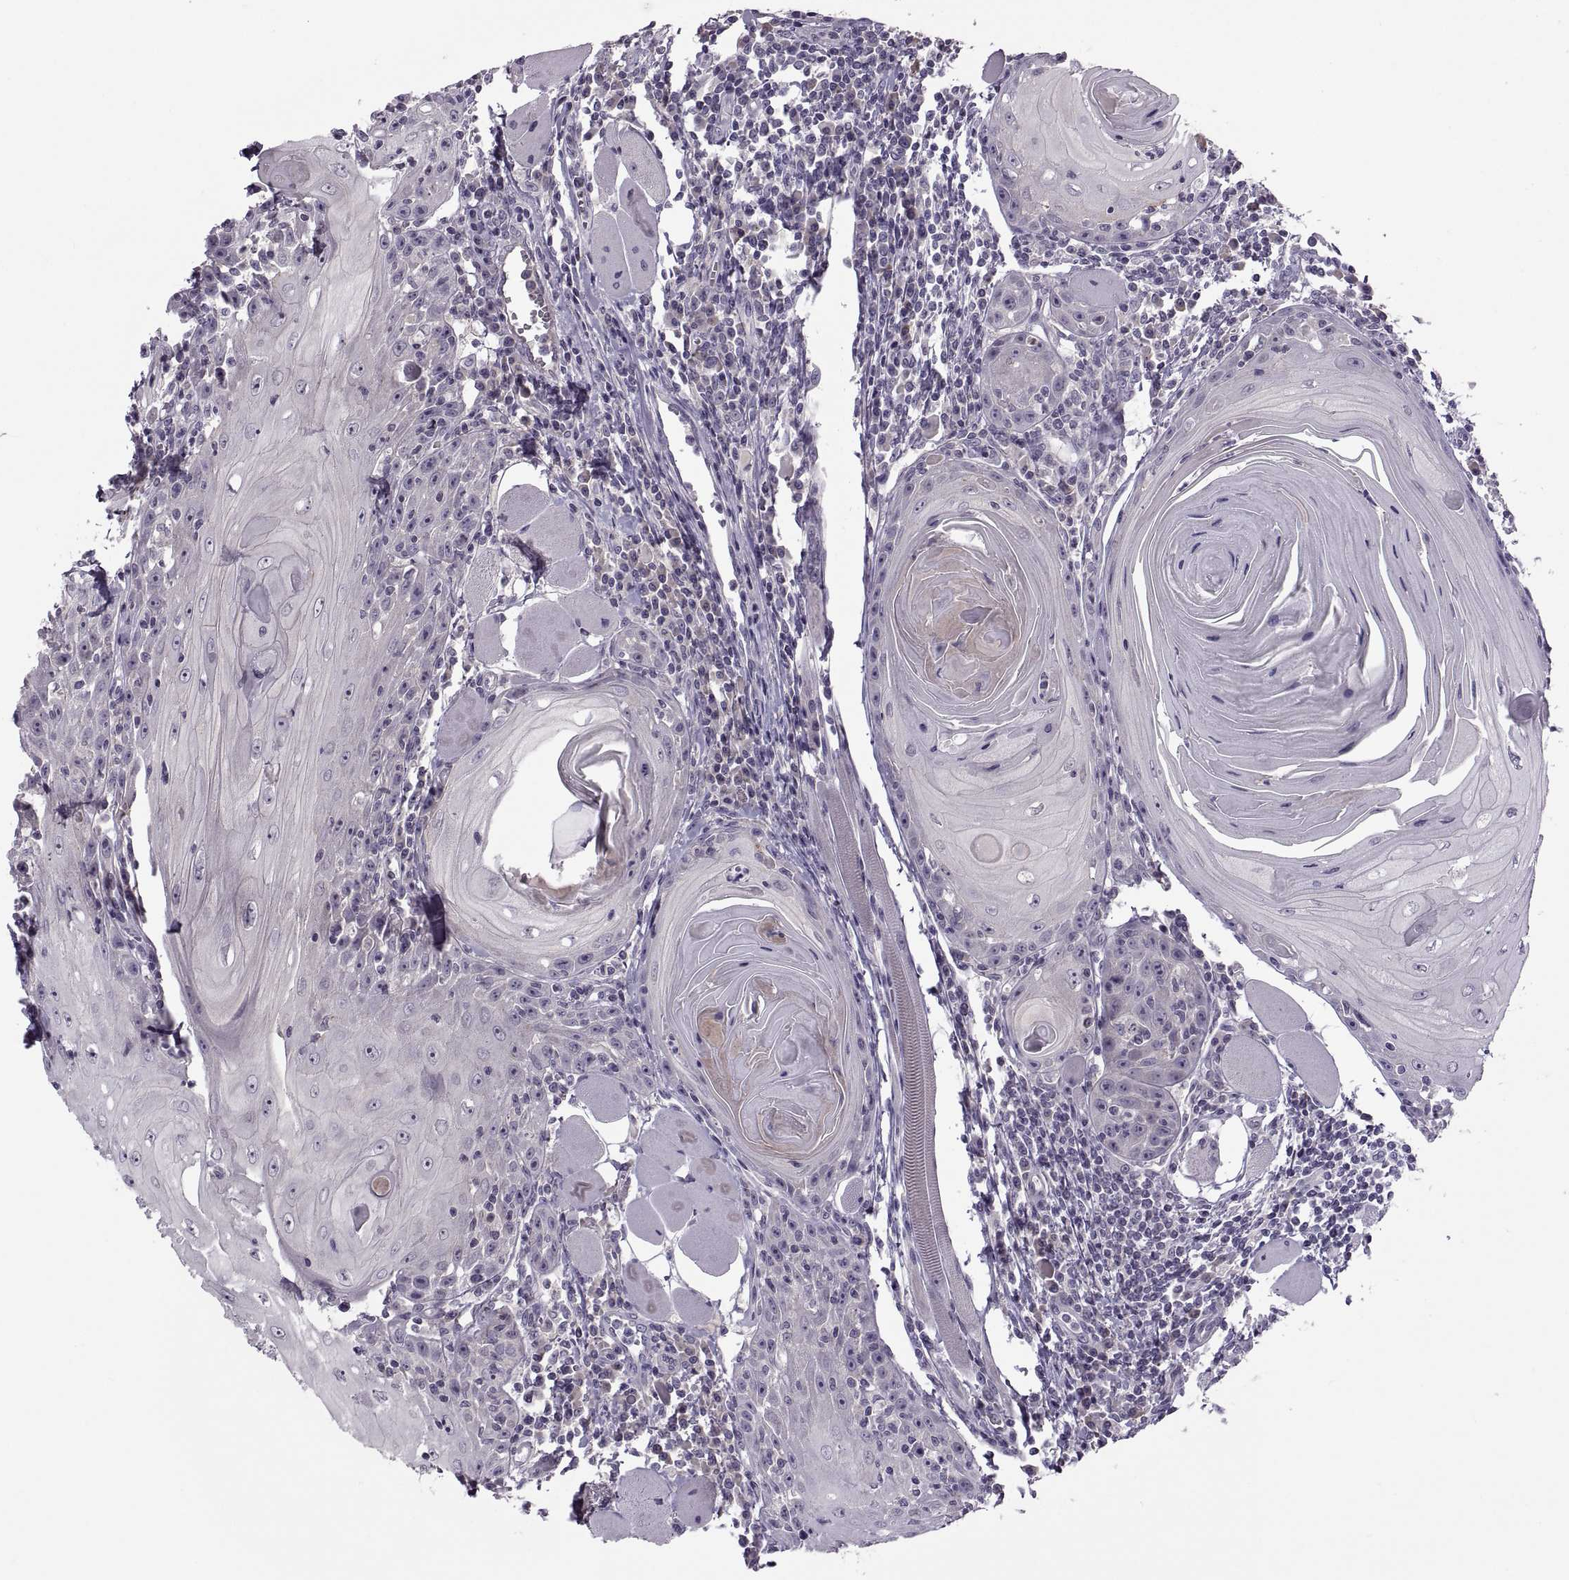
{"staining": {"intensity": "moderate", "quantity": "<25%", "location": "cytoplasmic/membranous"}, "tissue": "head and neck cancer", "cell_type": "Tumor cells", "image_type": "cancer", "snomed": [{"axis": "morphology", "description": "Normal tissue, NOS"}, {"axis": "morphology", "description": "Squamous cell carcinoma, NOS"}, {"axis": "topography", "description": "Oral tissue"}, {"axis": "topography", "description": "Head-Neck"}], "caption": "Immunohistochemical staining of head and neck cancer exhibits low levels of moderate cytoplasmic/membranous staining in approximately <25% of tumor cells.", "gene": "RSPH6A", "patient": {"sex": "male", "age": 52}}